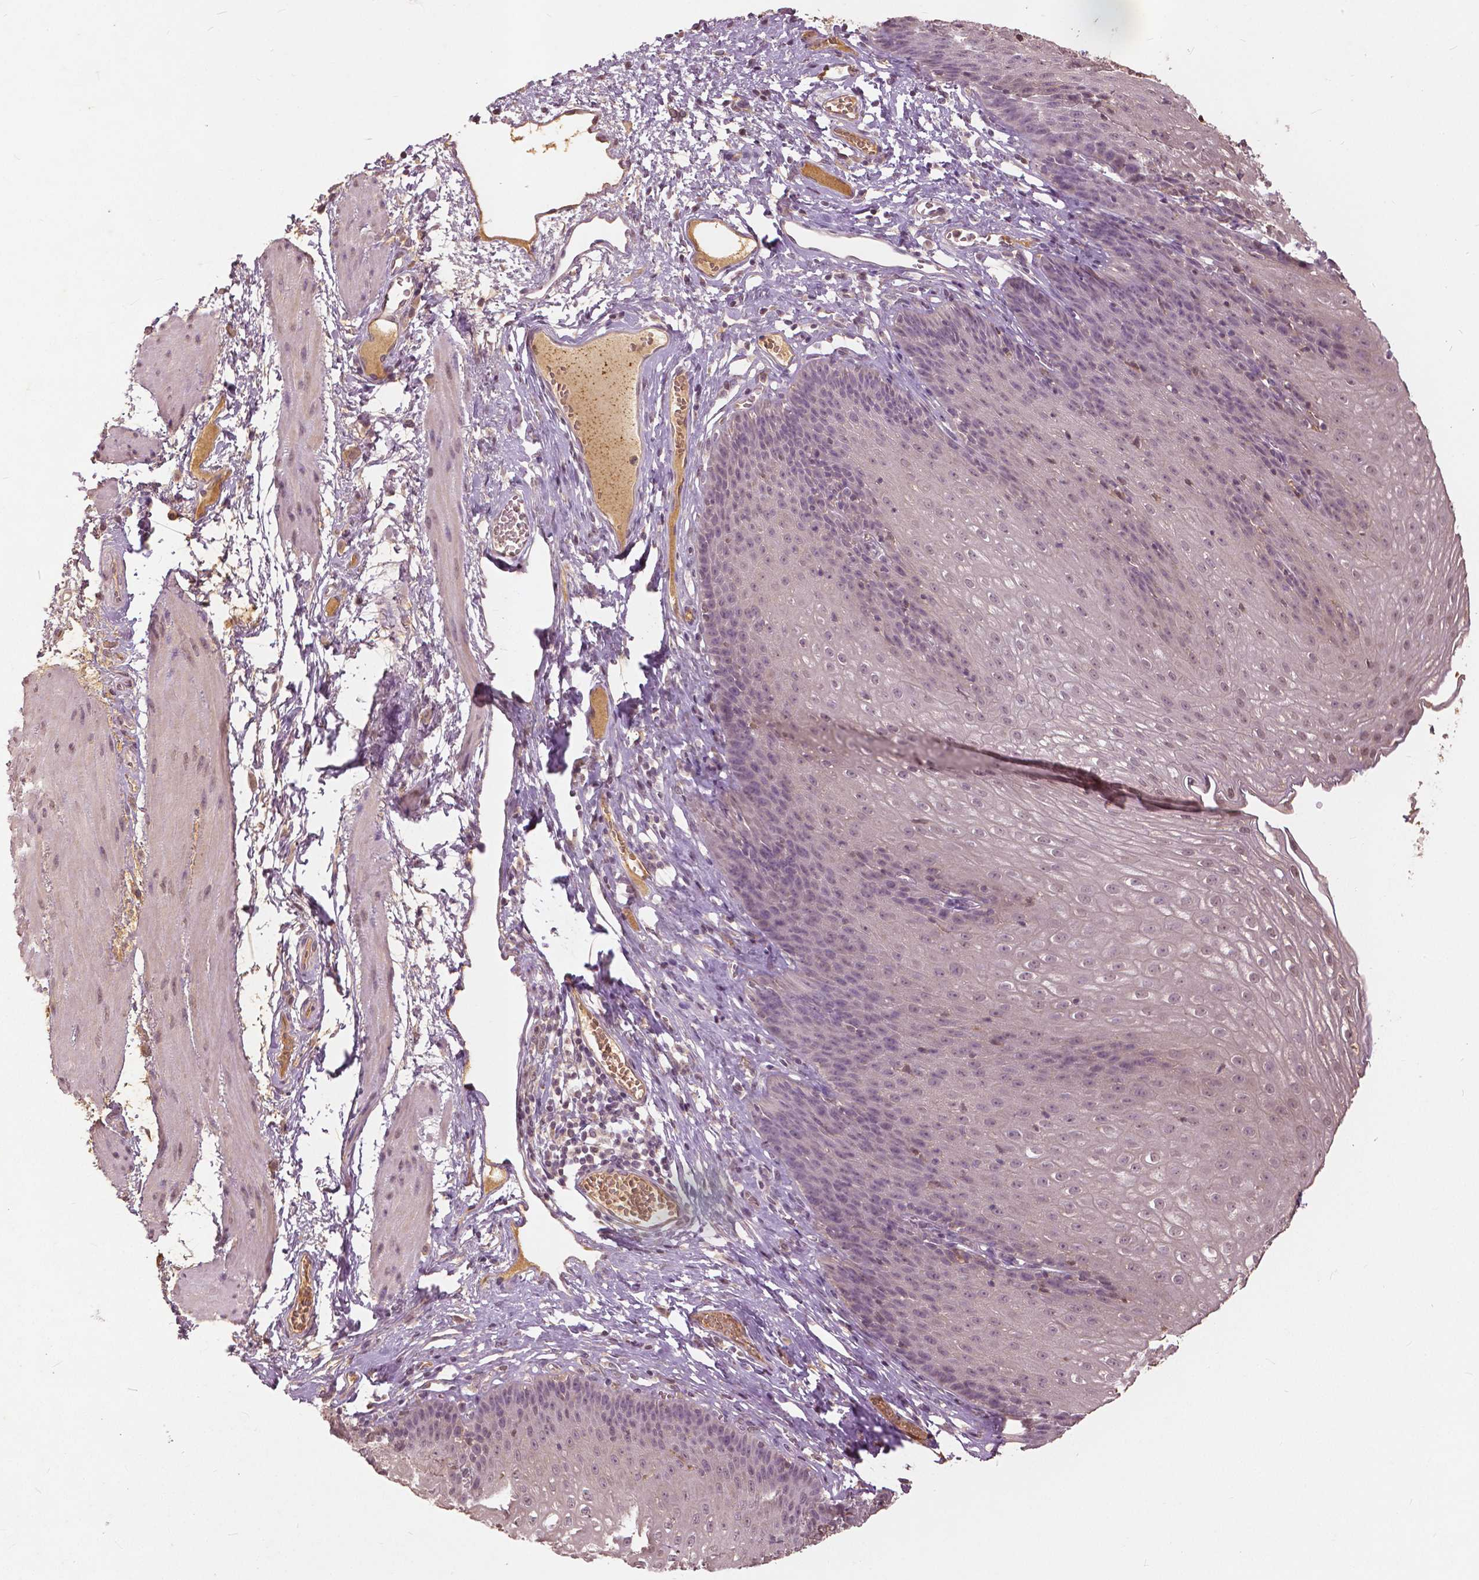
{"staining": {"intensity": "weak", "quantity": "25%-75%", "location": "nuclear"}, "tissue": "esophagus", "cell_type": "Squamous epithelial cells", "image_type": "normal", "snomed": [{"axis": "morphology", "description": "Normal tissue, NOS"}, {"axis": "topography", "description": "Esophagus"}], "caption": "Brown immunohistochemical staining in benign esophagus shows weak nuclear expression in approximately 25%-75% of squamous epithelial cells.", "gene": "ANGPTL4", "patient": {"sex": "male", "age": 72}}